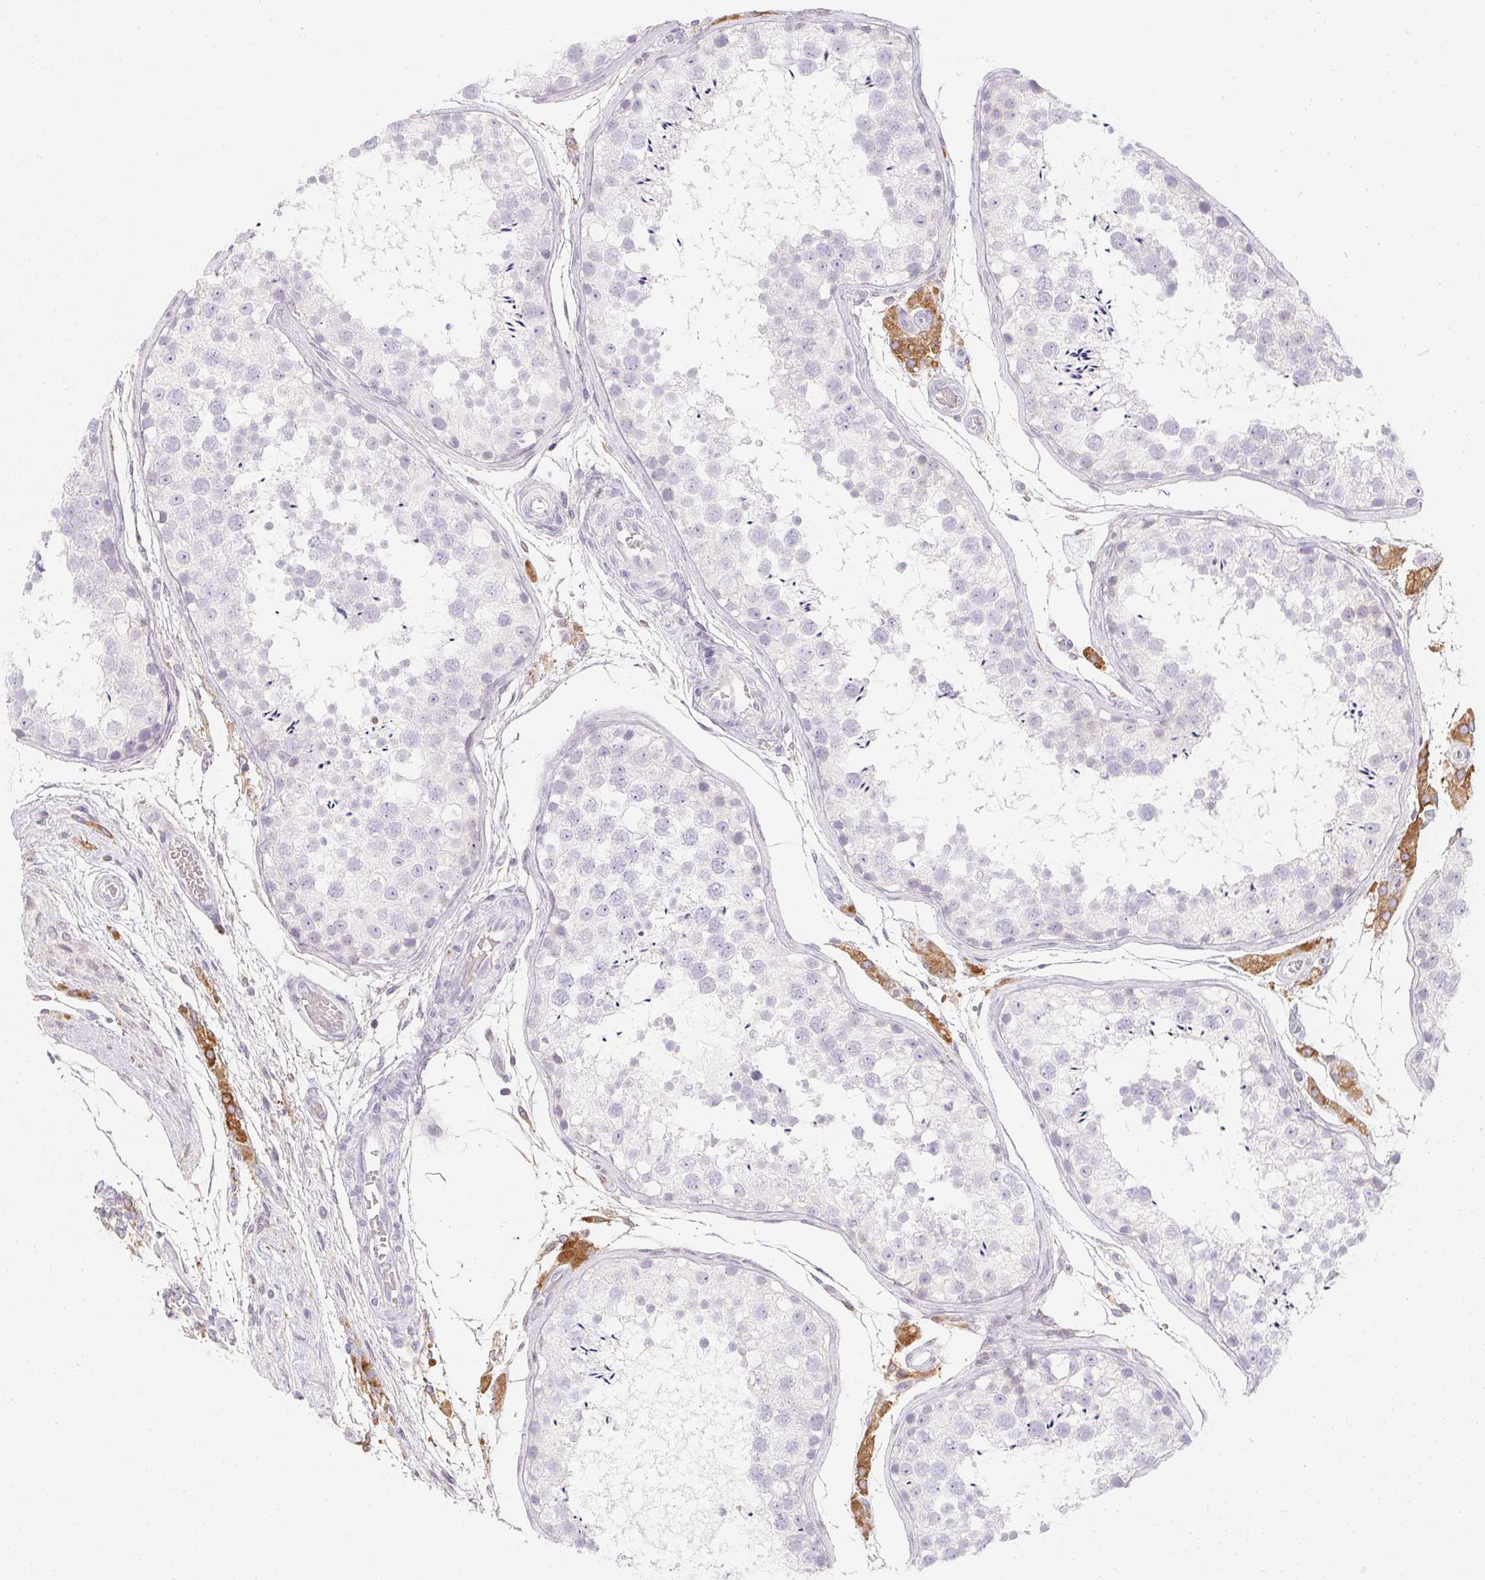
{"staining": {"intensity": "negative", "quantity": "none", "location": "none"}, "tissue": "testis", "cell_type": "Cells in seminiferous ducts", "image_type": "normal", "snomed": [{"axis": "morphology", "description": "Normal tissue, NOS"}, {"axis": "morphology", "description": "Seminoma, NOS"}, {"axis": "topography", "description": "Testis"}], "caption": "Immunohistochemical staining of benign testis reveals no significant staining in cells in seminiferous ducts. The staining was performed using DAB (3,3'-diaminobenzidine) to visualize the protein expression in brown, while the nuclei were stained in blue with hematoxylin (Magnification: 20x).", "gene": "SOAT1", "patient": {"sex": "male", "age": 29}}